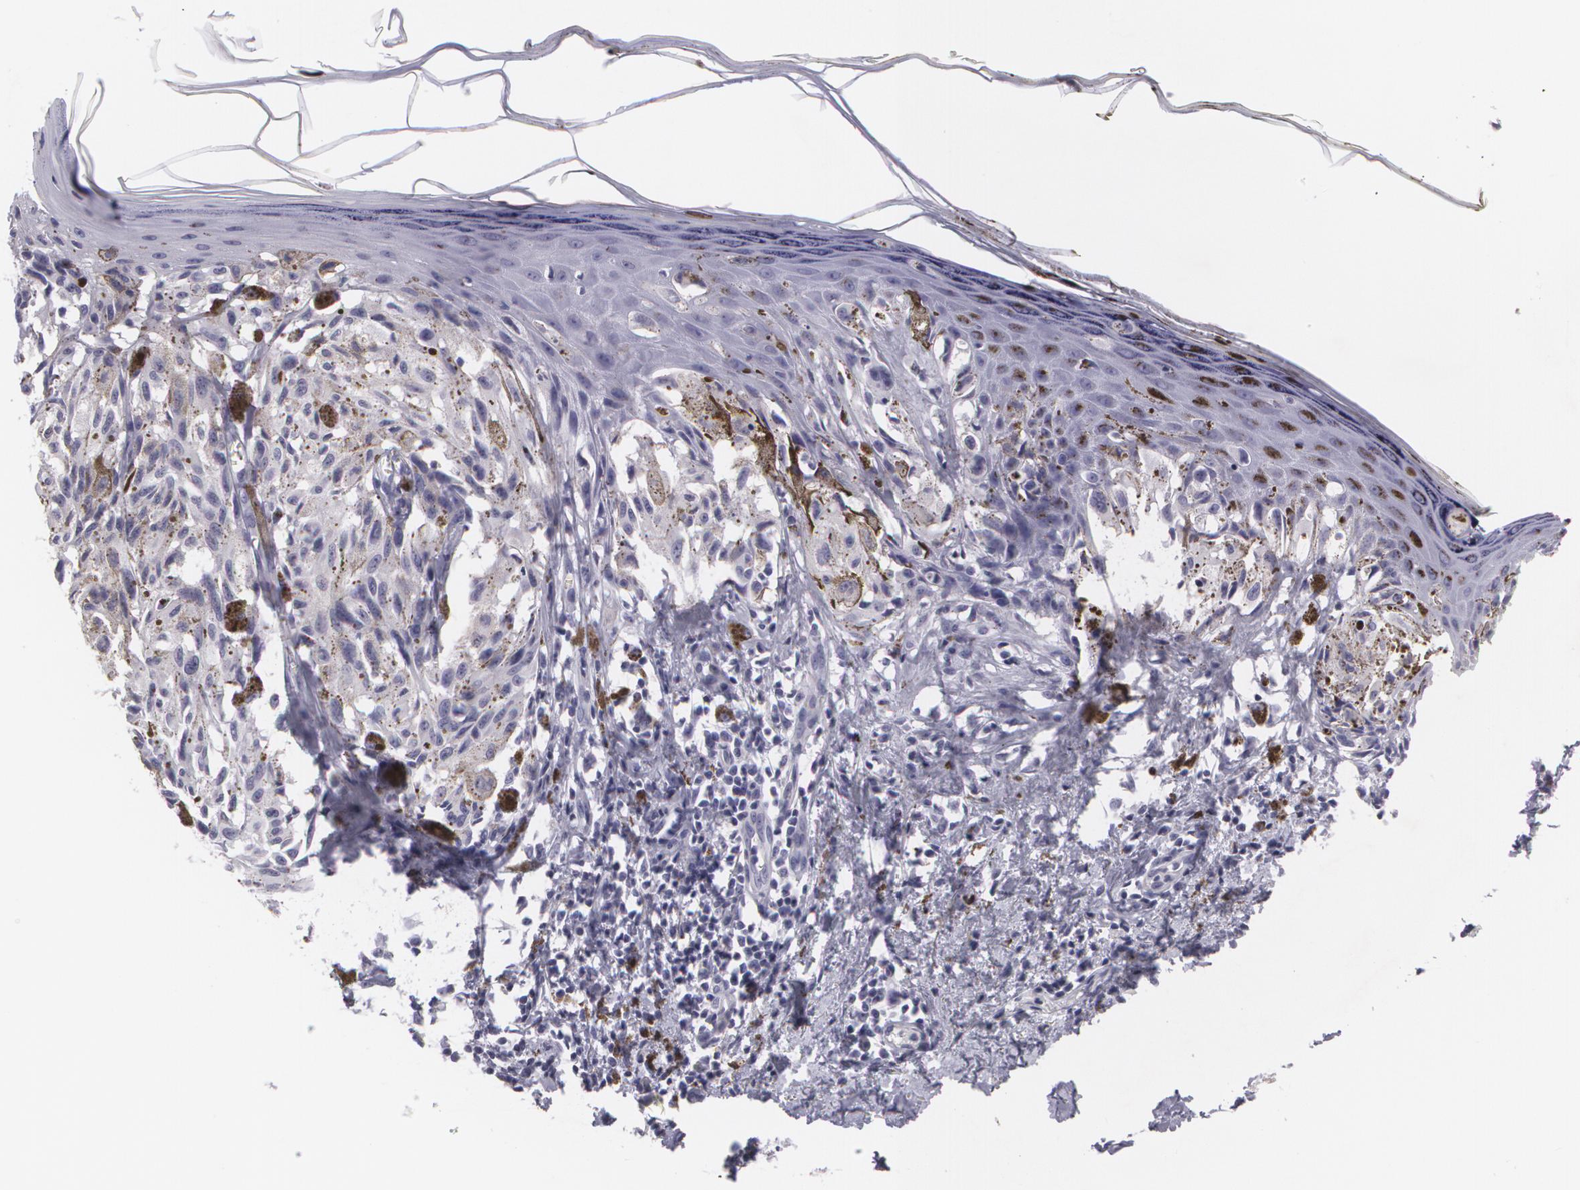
{"staining": {"intensity": "negative", "quantity": "none", "location": "none"}, "tissue": "melanoma", "cell_type": "Tumor cells", "image_type": "cancer", "snomed": [{"axis": "morphology", "description": "Malignant melanoma, NOS"}, {"axis": "topography", "description": "Skin"}], "caption": "Immunohistochemical staining of human melanoma displays no significant staining in tumor cells.", "gene": "MAP2", "patient": {"sex": "female", "age": 72}}